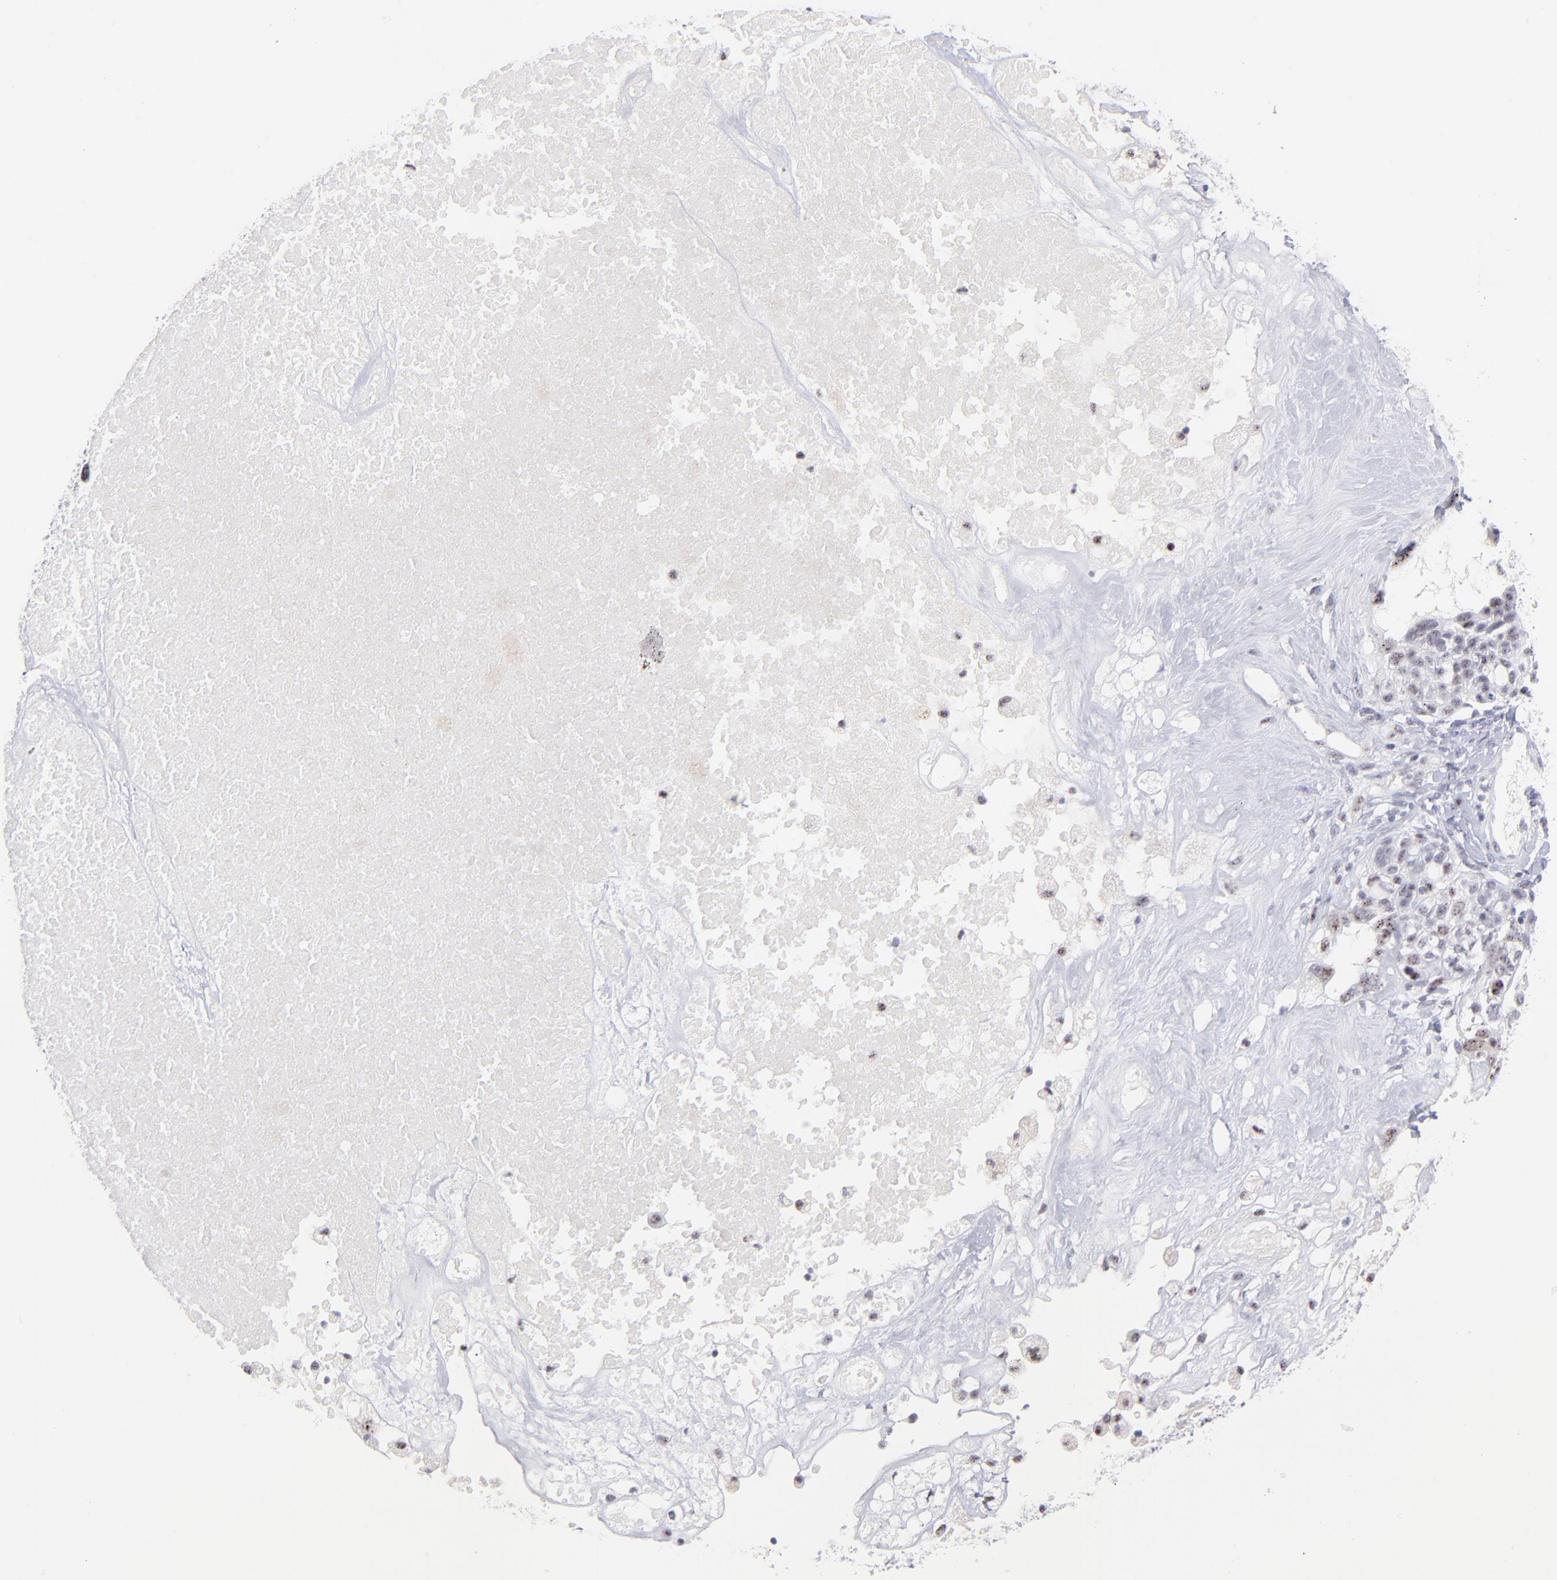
{"staining": {"intensity": "moderate", "quantity": "<25%", "location": "nuclear"}, "tissue": "ovarian cancer", "cell_type": "Tumor cells", "image_type": "cancer", "snomed": [{"axis": "morphology", "description": "Cystadenocarcinoma, serous, NOS"}, {"axis": "topography", "description": "Ovary"}], "caption": "Moderate nuclear protein staining is identified in about <25% of tumor cells in ovarian cancer (serous cystadenocarcinoma). (DAB = brown stain, brightfield microscopy at high magnification).", "gene": "CDC25C", "patient": {"sex": "female", "age": 66}}